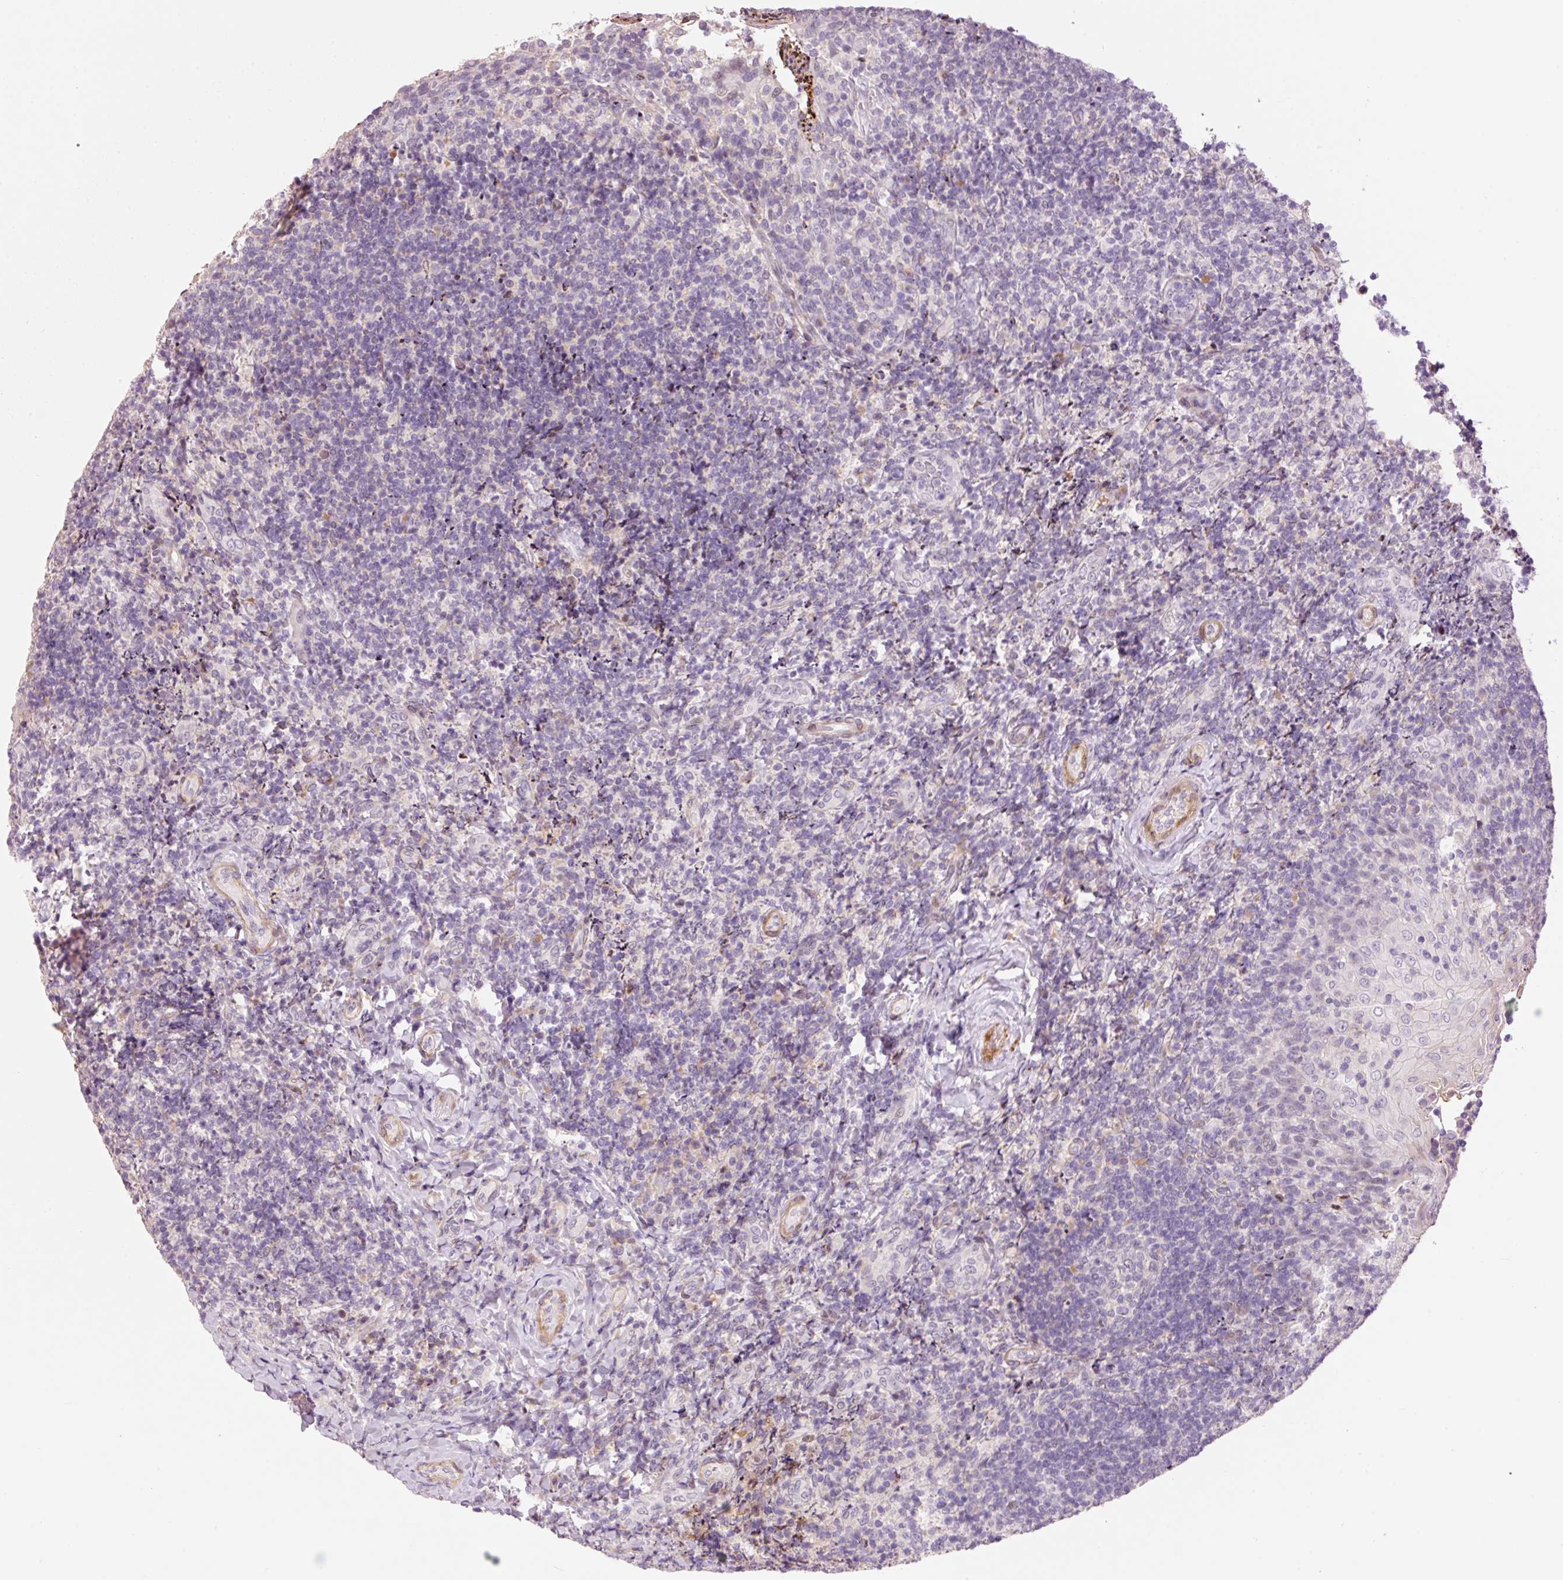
{"staining": {"intensity": "negative", "quantity": "none", "location": "none"}, "tissue": "tonsil", "cell_type": "Germinal center cells", "image_type": "normal", "snomed": [{"axis": "morphology", "description": "Normal tissue, NOS"}, {"axis": "topography", "description": "Tonsil"}], "caption": "IHC histopathology image of normal tonsil: tonsil stained with DAB (3,3'-diaminobenzidine) demonstrates no significant protein staining in germinal center cells. The staining is performed using DAB (3,3'-diaminobenzidine) brown chromogen with nuclei counter-stained in using hematoxylin.", "gene": "HNF1A", "patient": {"sex": "female", "age": 10}}